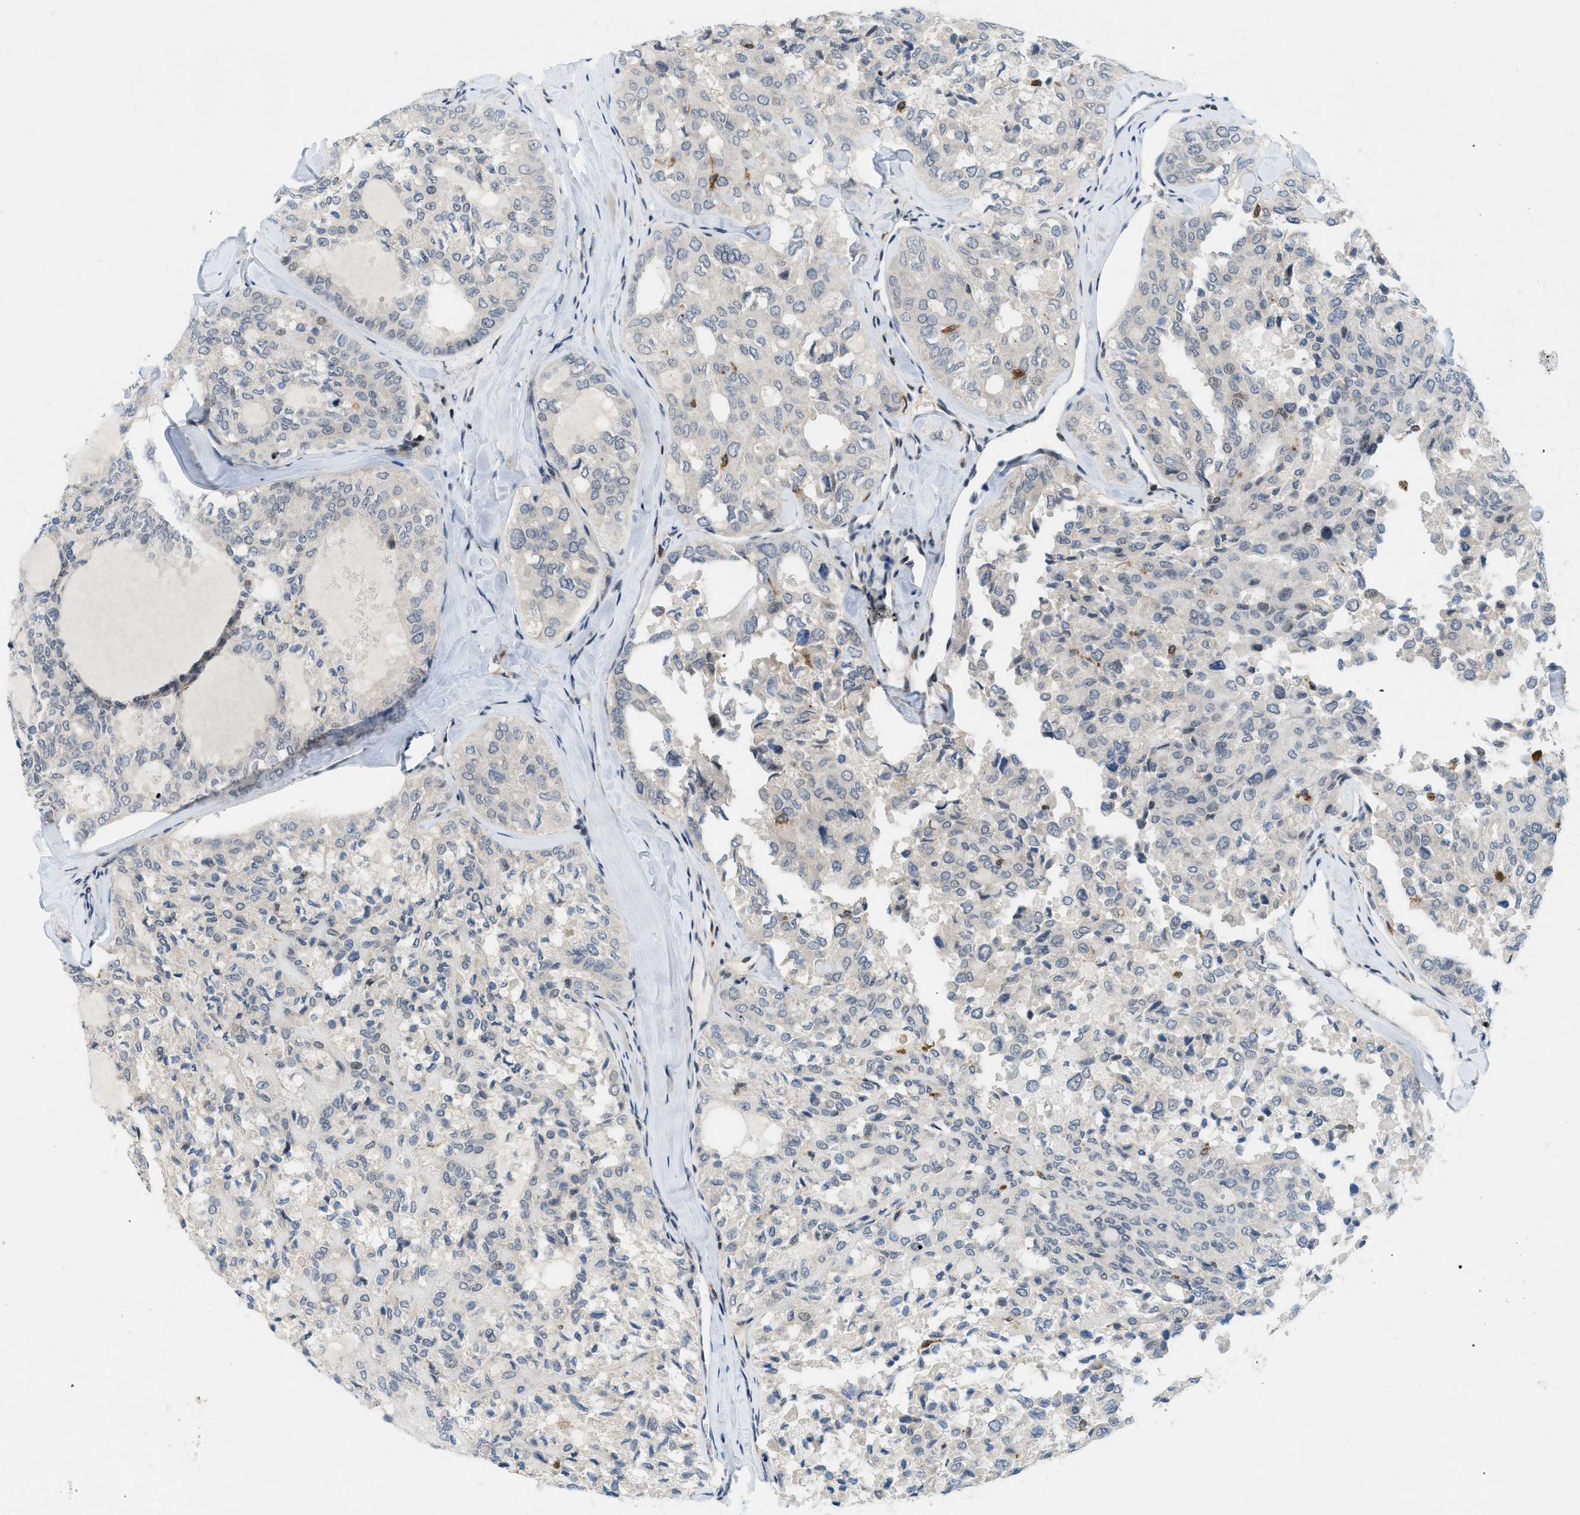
{"staining": {"intensity": "negative", "quantity": "none", "location": "none"}, "tissue": "thyroid cancer", "cell_type": "Tumor cells", "image_type": "cancer", "snomed": [{"axis": "morphology", "description": "Follicular adenoma carcinoma, NOS"}, {"axis": "topography", "description": "Thyroid gland"}], "caption": "This is an immunohistochemistry micrograph of human follicular adenoma carcinoma (thyroid). There is no expression in tumor cells.", "gene": "ING1", "patient": {"sex": "male", "age": 75}}